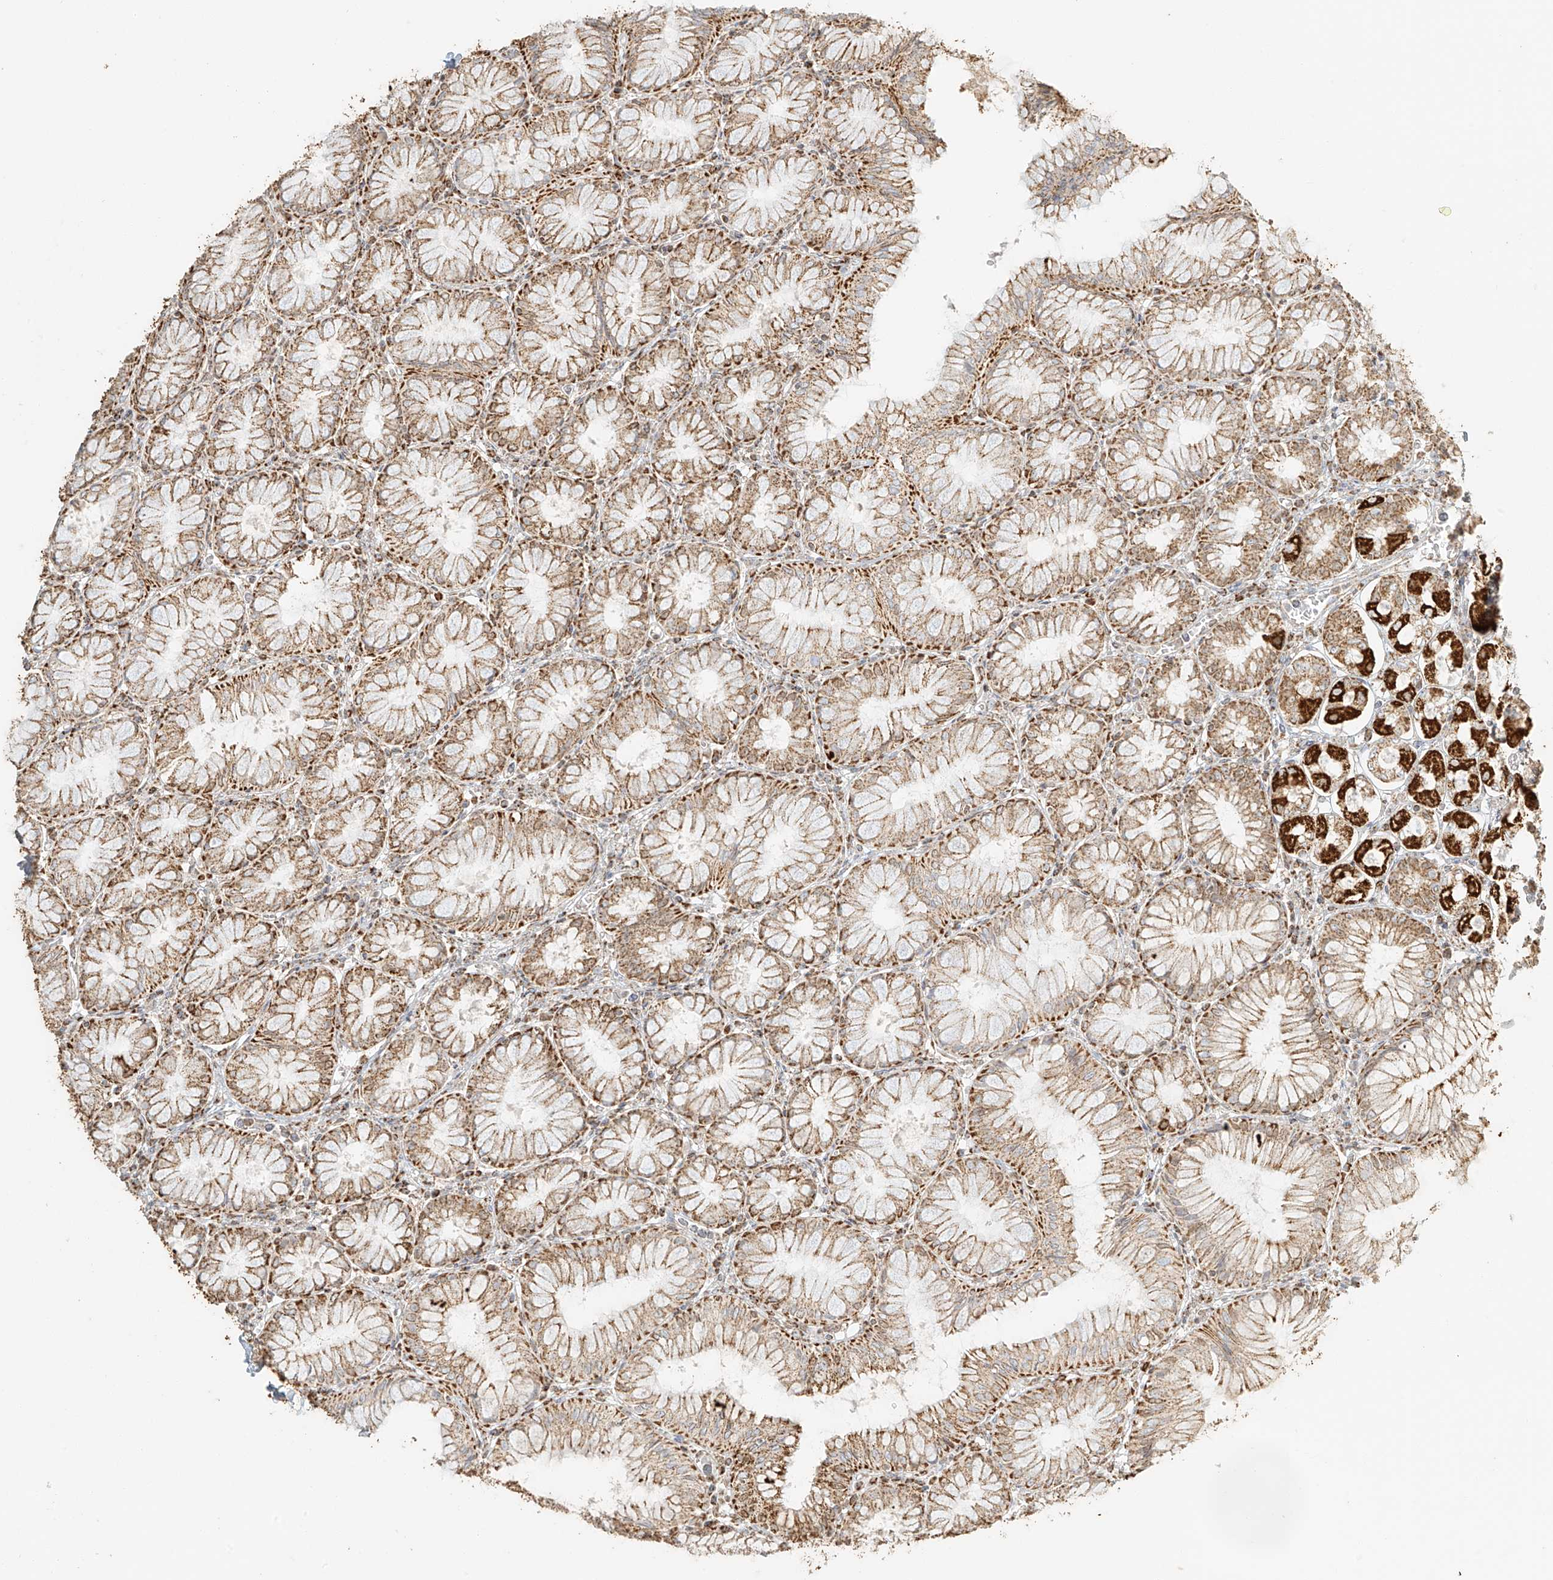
{"staining": {"intensity": "strong", "quantity": "25%-75%", "location": "cytoplasmic/membranous"}, "tissue": "stomach", "cell_type": "Glandular cells", "image_type": "normal", "snomed": [{"axis": "morphology", "description": "Normal tissue, NOS"}, {"axis": "topography", "description": "Stomach, lower"}], "caption": "This histopathology image displays IHC staining of benign human stomach, with high strong cytoplasmic/membranous staining in approximately 25%-75% of glandular cells.", "gene": "MIPEP", "patient": {"sex": "female", "age": 56}}